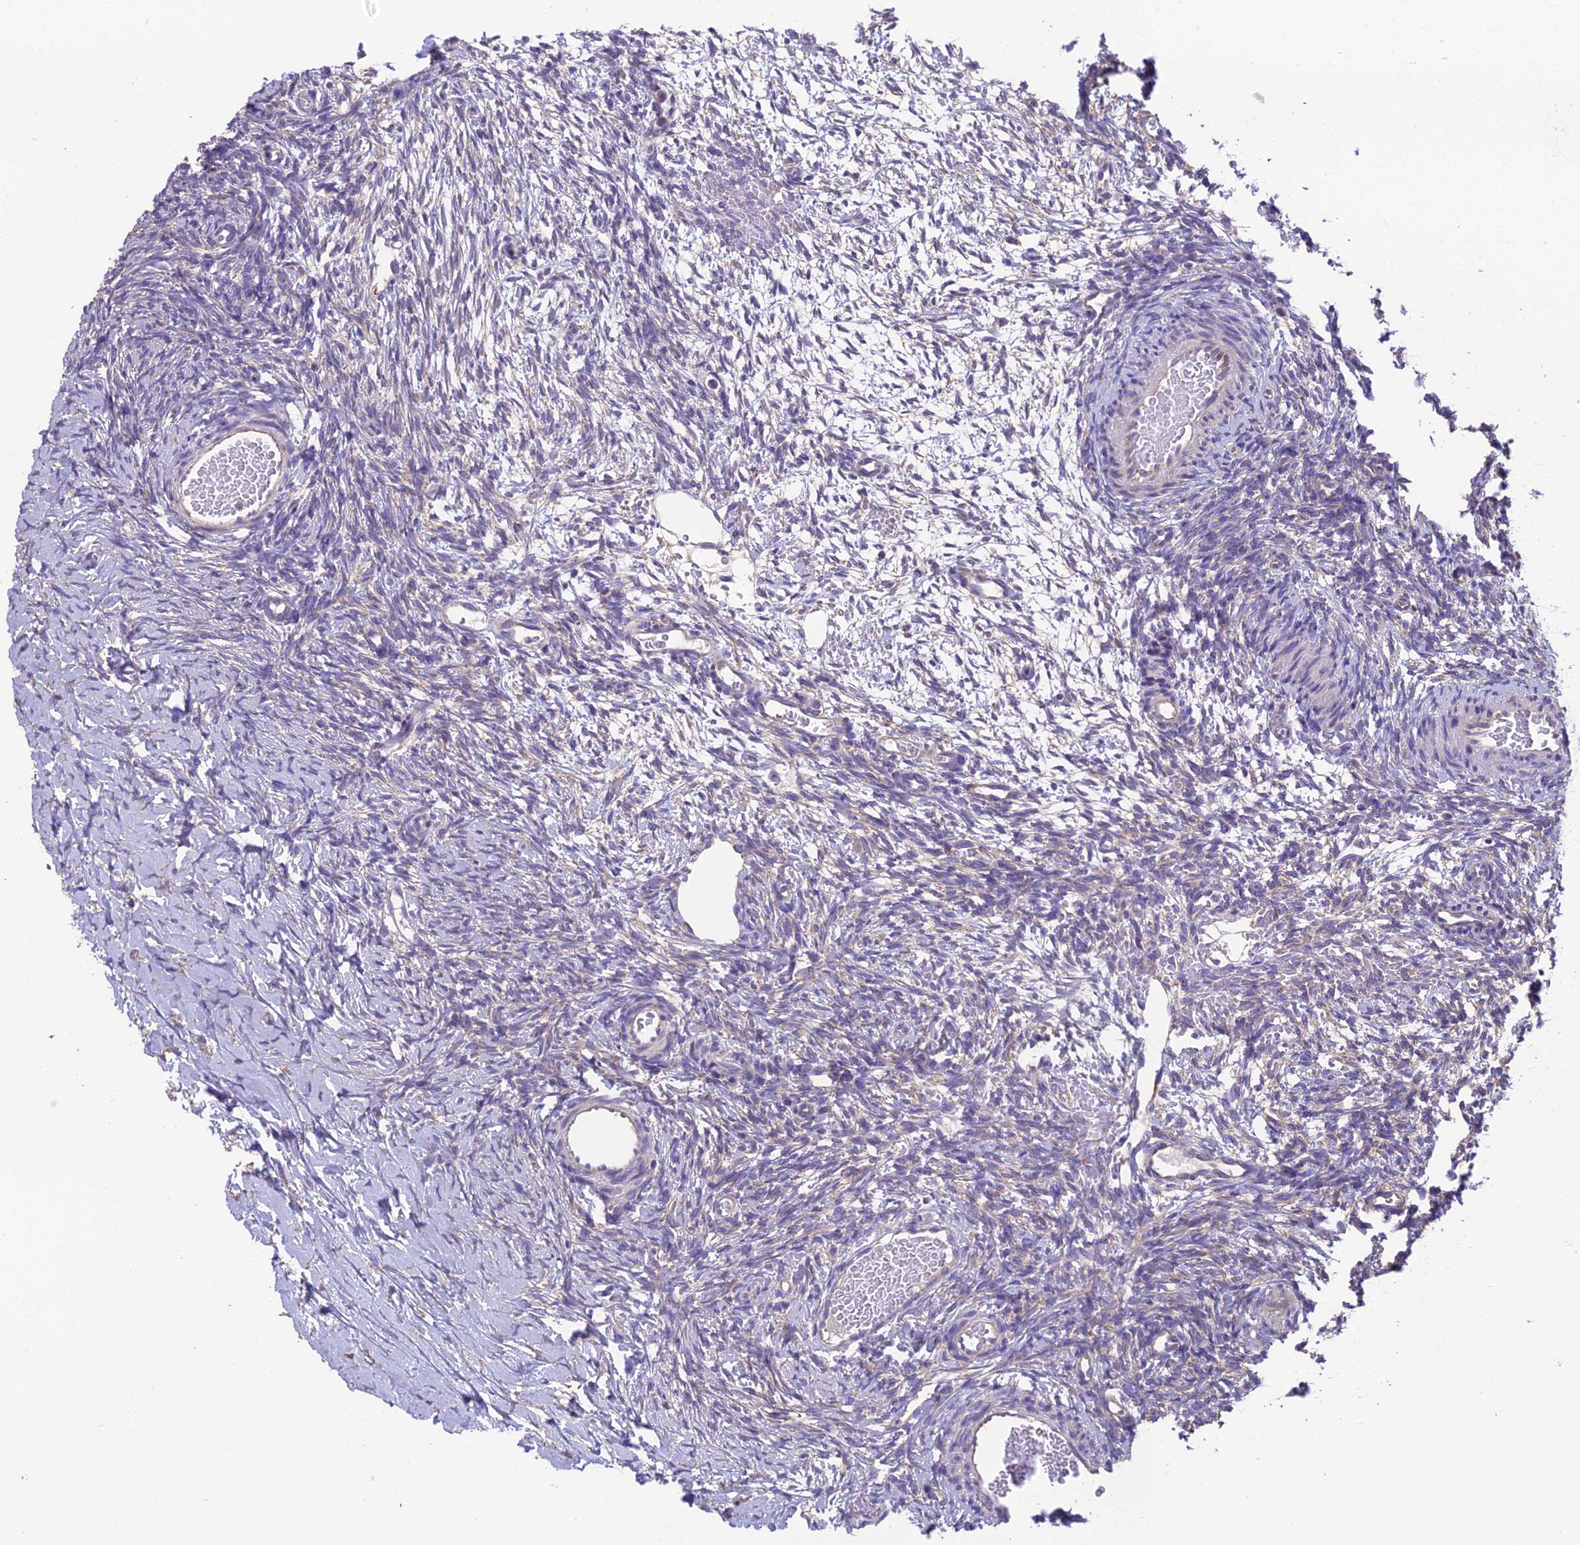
{"staining": {"intensity": "negative", "quantity": "none", "location": "none"}, "tissue": "ovary", "cell_type": "Ovarian stroma cells", "image_type": "normal", "snomed": [{"axis": "morphology", "description": "Normal tissue, NOS"}, {"axis": "topography", "description": "Ovary"}], "caption": "This micrograph is of benign ovary stained with immunohistochemistry (IHC) to label a protein in brown with the nuclei are counter-stained blue. There is no expression in ovarian stroma cells. (DAB (3,3'-diaminobenzidine) IHC visualized using brightfield microscopy, high magnification).", "gene": "BLOC1S4", "patient": {"sex": "female", "age": 39}}